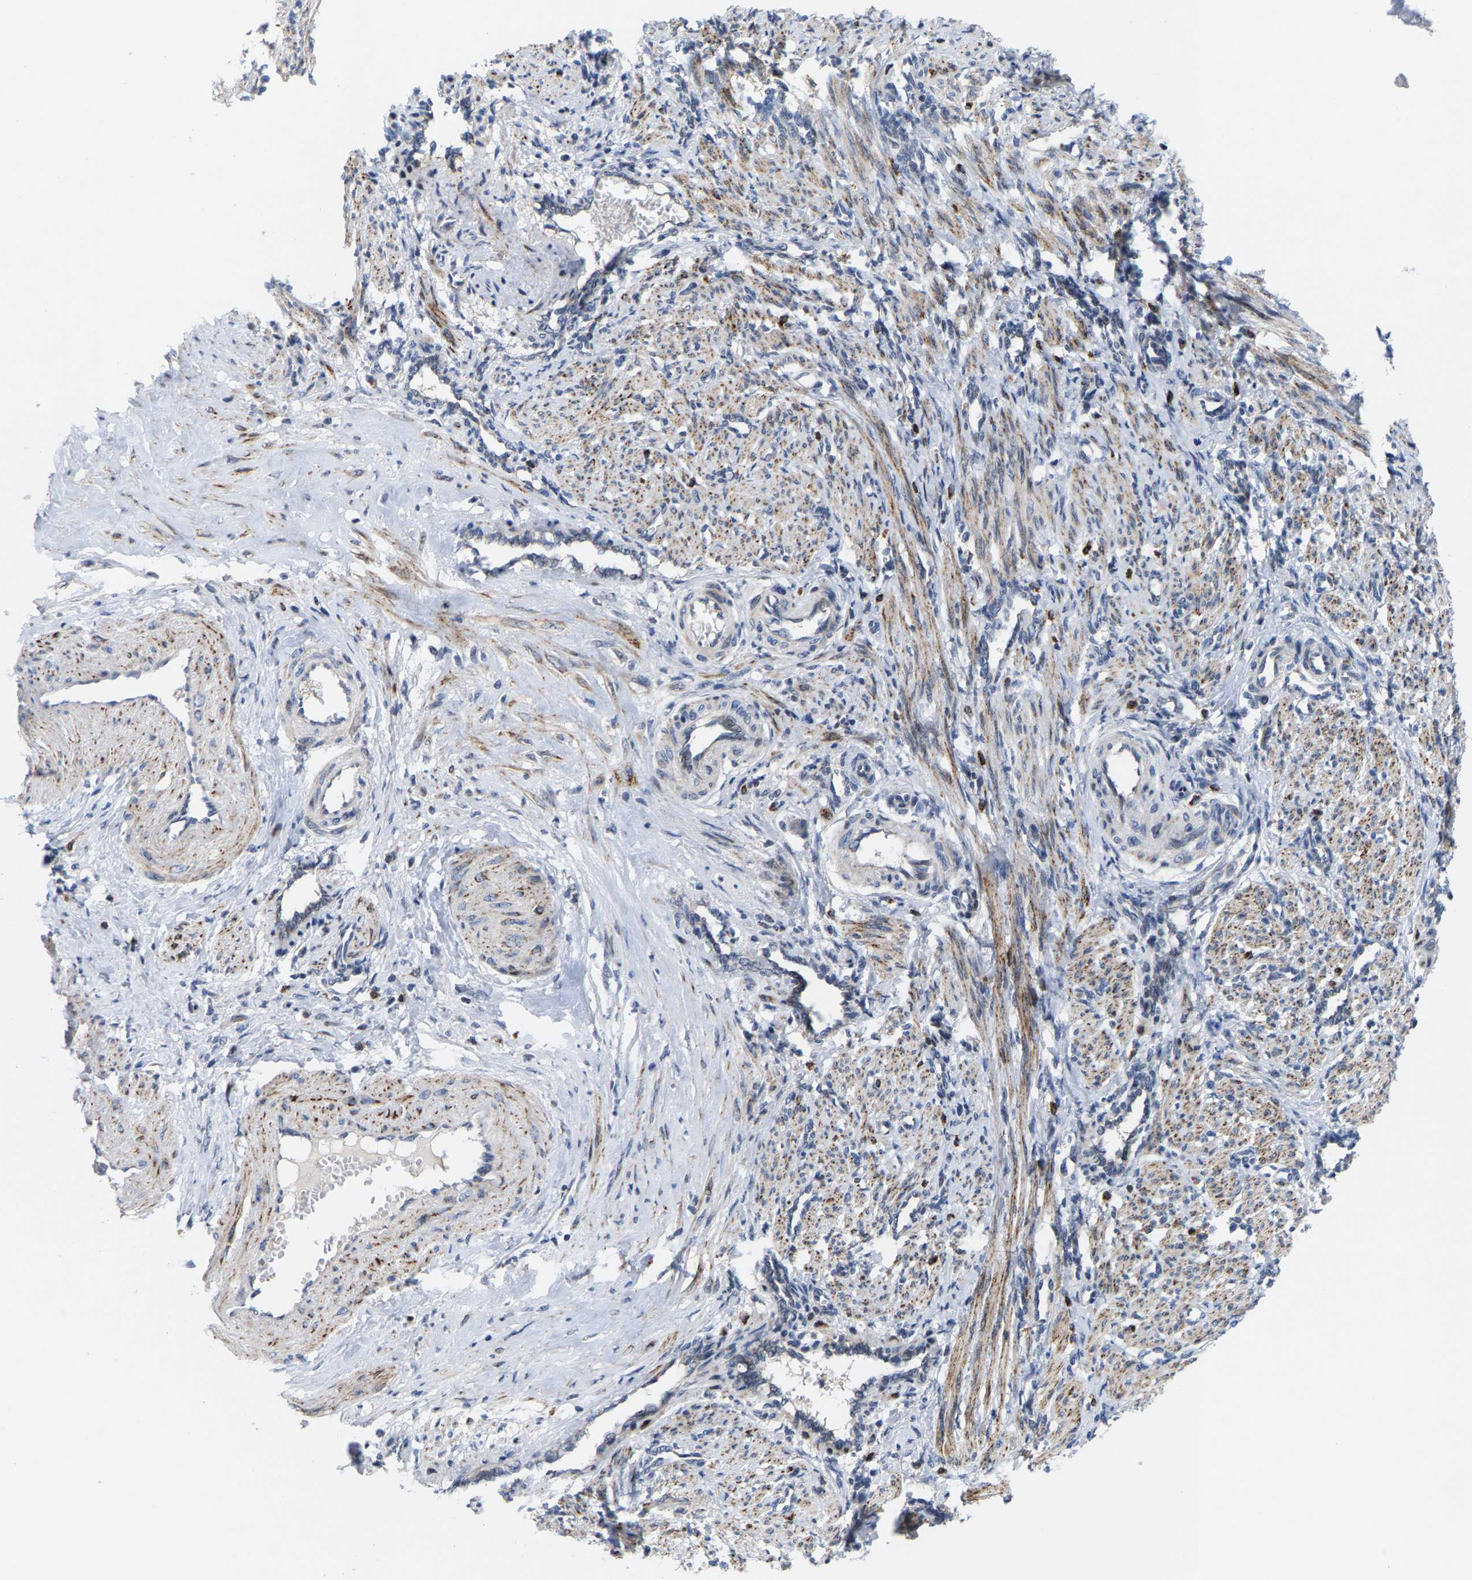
{"staining": {"intensity": "moderate", "quantity": "25%-75%", "location": "cytoplasmic/membranous"}, "tissue": "smooth muscle", "cell_type": "Smooth muscle cells", "image_type": "normal", "snomed": [{"axis": "morphology", "description": "Normal tissue, NOS"}, {"axis": "topography", "description": "Endometrium"}], "caption": "IHC (DAB) staining of unremarkable human smooth muscle displays moderate cytoplasmic/membranous protein staining in approximately 25%-75% of smooth muscle cells.", "gene": "TDRKH", "patient": {"sex": "female", "age": 33}}